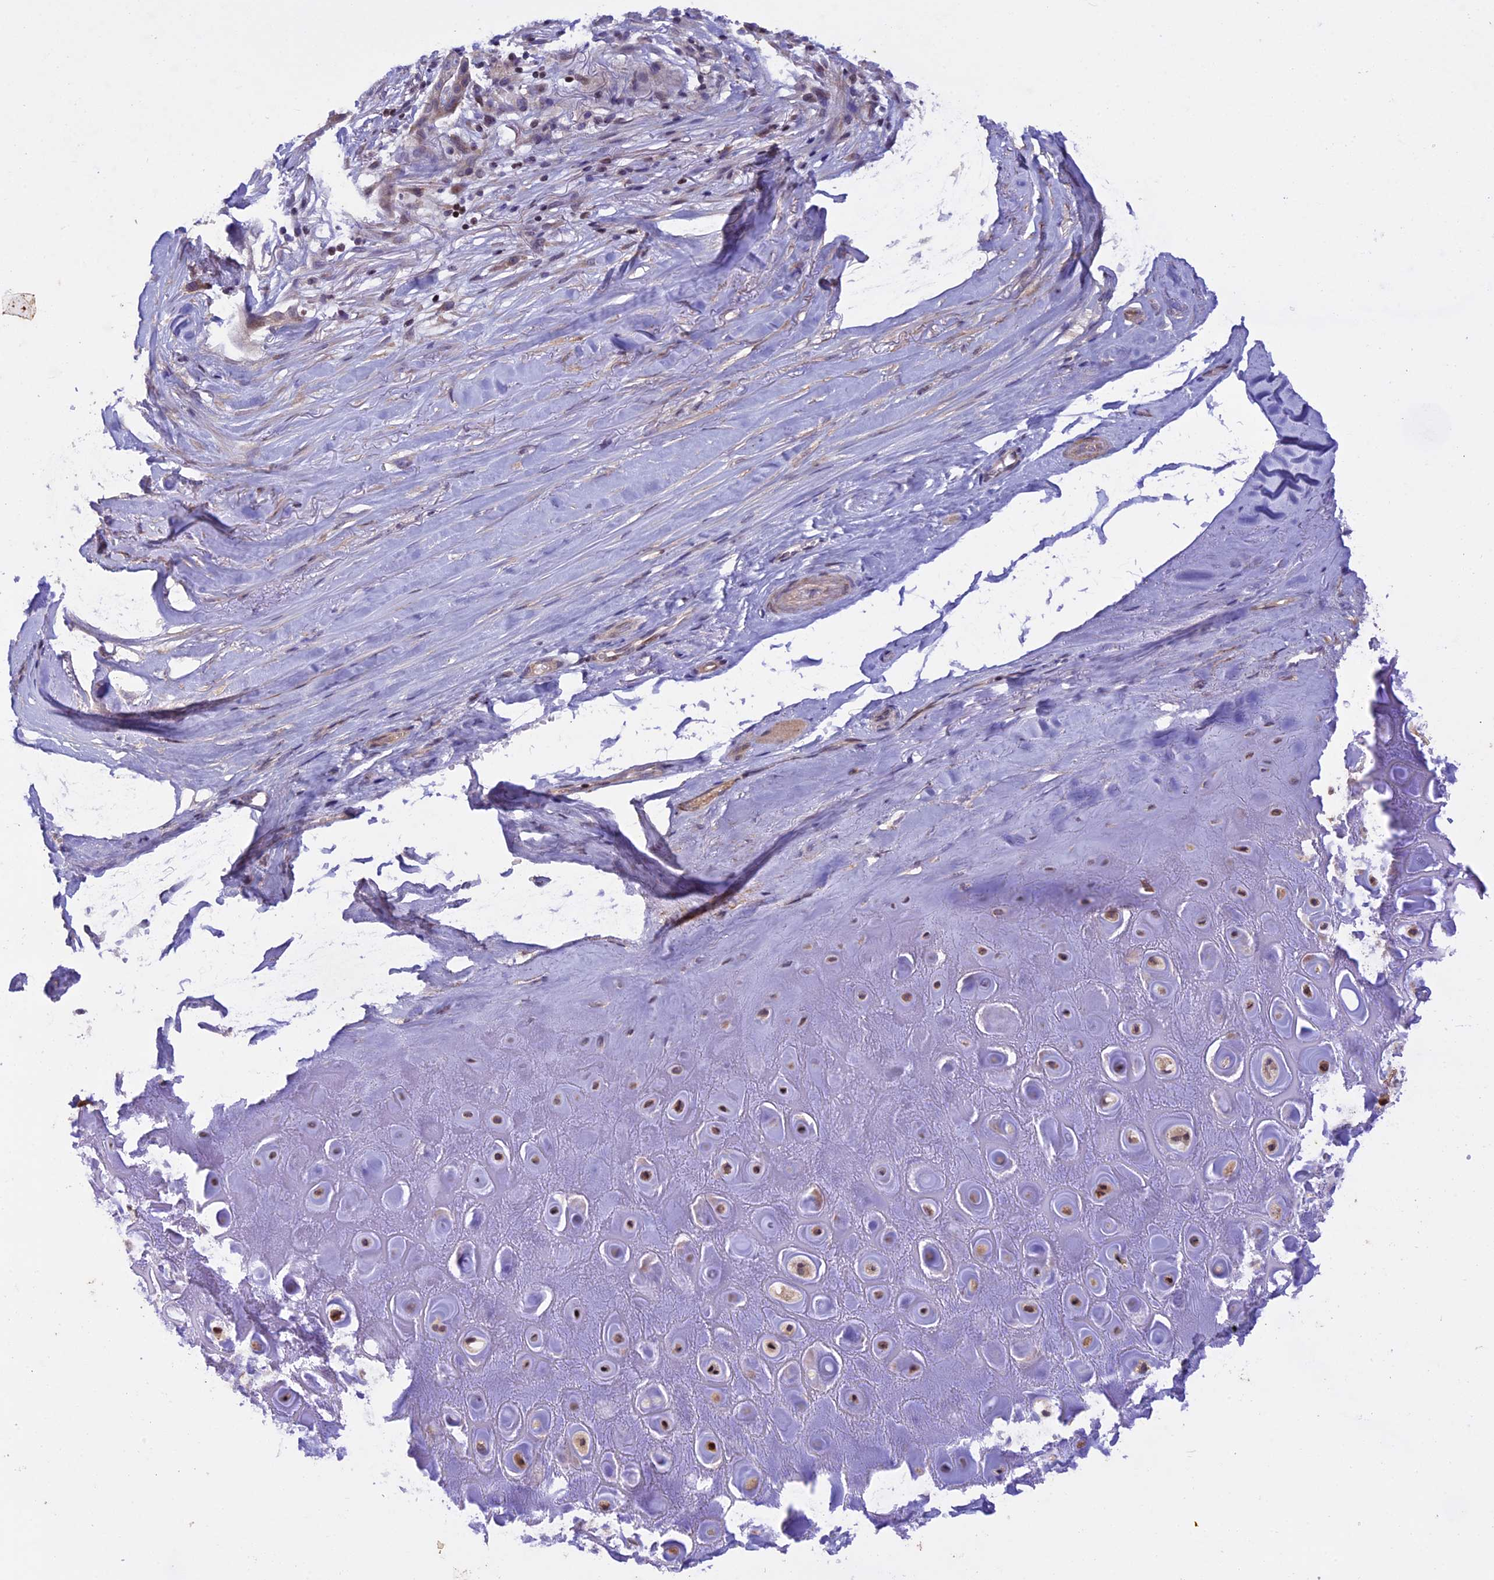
{"staining": {"intensity": "negative", "quantity": "none", "location": "none"}, "tissue": "adipose tissue", "cell_type": "Adipocytes", "image_type": "normal", "snomed": [{"axis": "morphology", "description": "Normal tissue, NOS"}, {"axis": "morphology", "description": "Basal cell carcinoma"}, {"axis": "topography", "description": "Skin"}], "caption": "Protein analysis of normal adipose tissue reveals no significant expression in adipocytes.", "gene": "MAN2C1", "patient": {"sex": "female", "age": 89}}